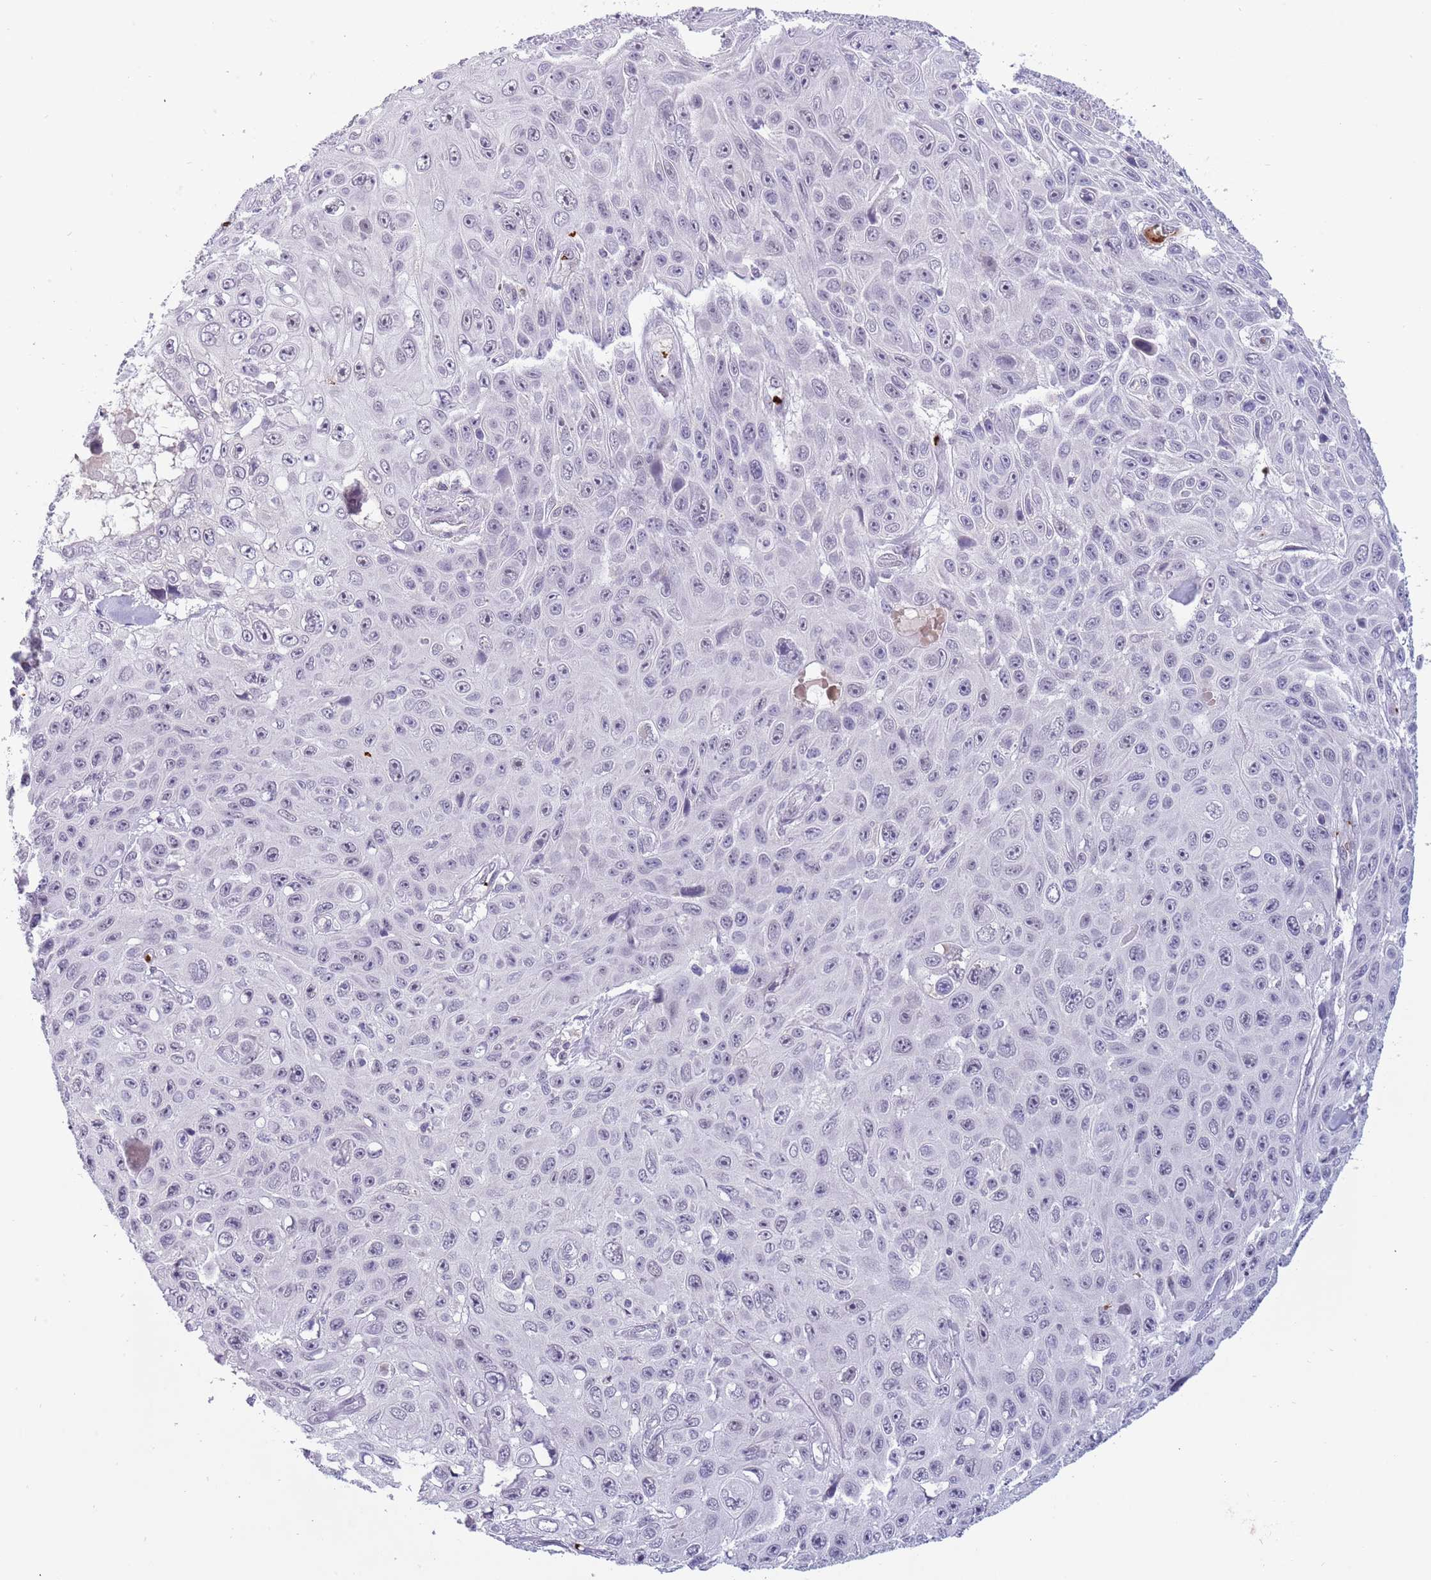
{"staining": {"intensity": "negative", "quantity": "none", "location": "none"}, "tissue": "skin cancer", "cell_type": "Tumor cells", "image_type": "cancer", "snomed": [{"axis": "morphology", "description": "Squamous cell carcinoma, NOS"}, {"axis": "topography", "description": "Skin"}], "caption": "Human skin squamous cell carcinoma stained for a protein using immunohistochemistry shows no staining in tumor cells.", "gene": "LYPD6B", "patient": {"sex": "male", "age": 82}}